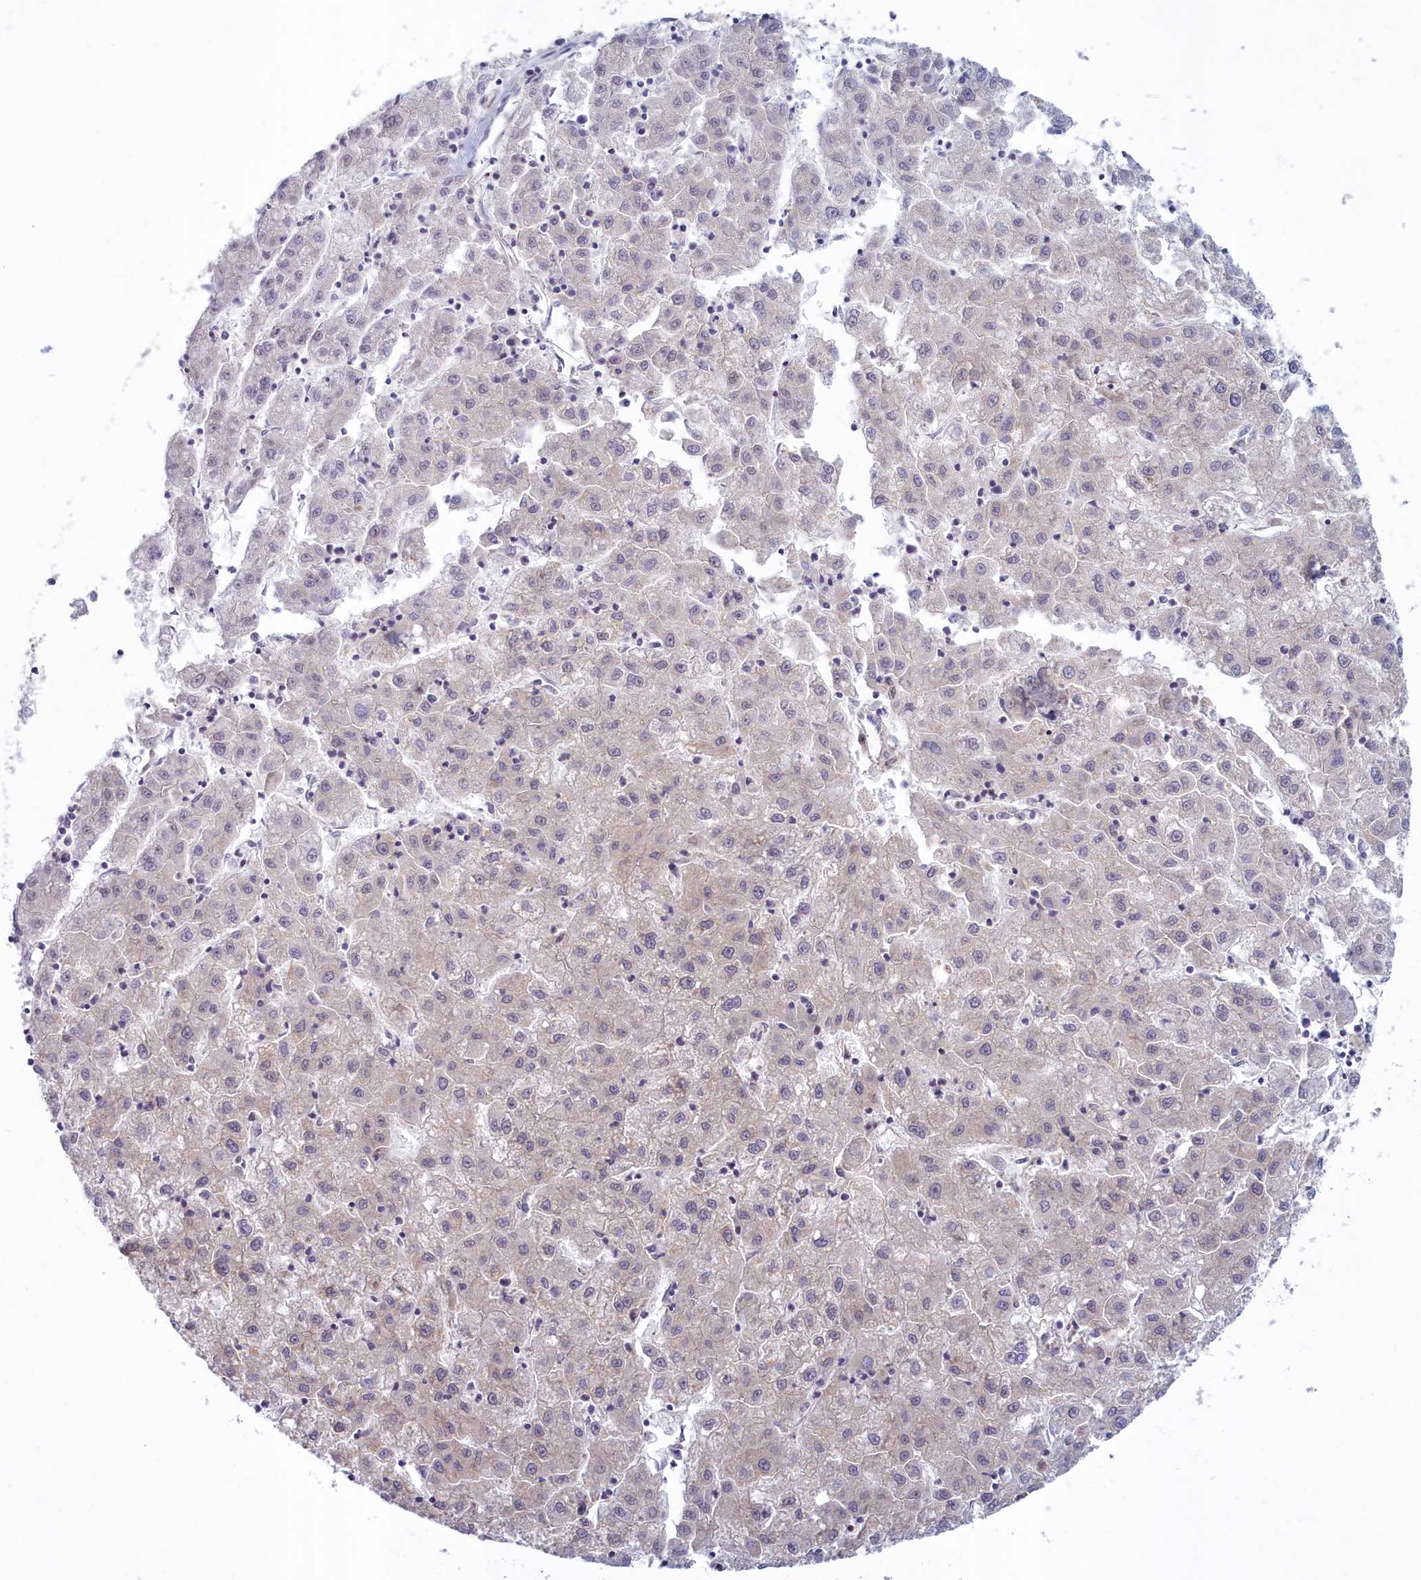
{"staining": {"intensity": "negative", "quantity": "none", "location": "none"}, "tissue": "liver cancer", "cell_type": "Tumor cells", "image_type": "cancer", "snomed": [{"axis": "morphology", "description": "Carcinoma, Hepatocellular, NOS"}, {"axis": "topography", "description": "Liver"}], "caption": "IHC photomicrograph of neoplastic tissue: human liver hepatocellular carcinoma stained with DAB (3,3'-diaminobenzidine) exhibits no significant protein staining in tumor cells.", "gene": "MAK16", "patient": {"sex": "male", "age": 72}}